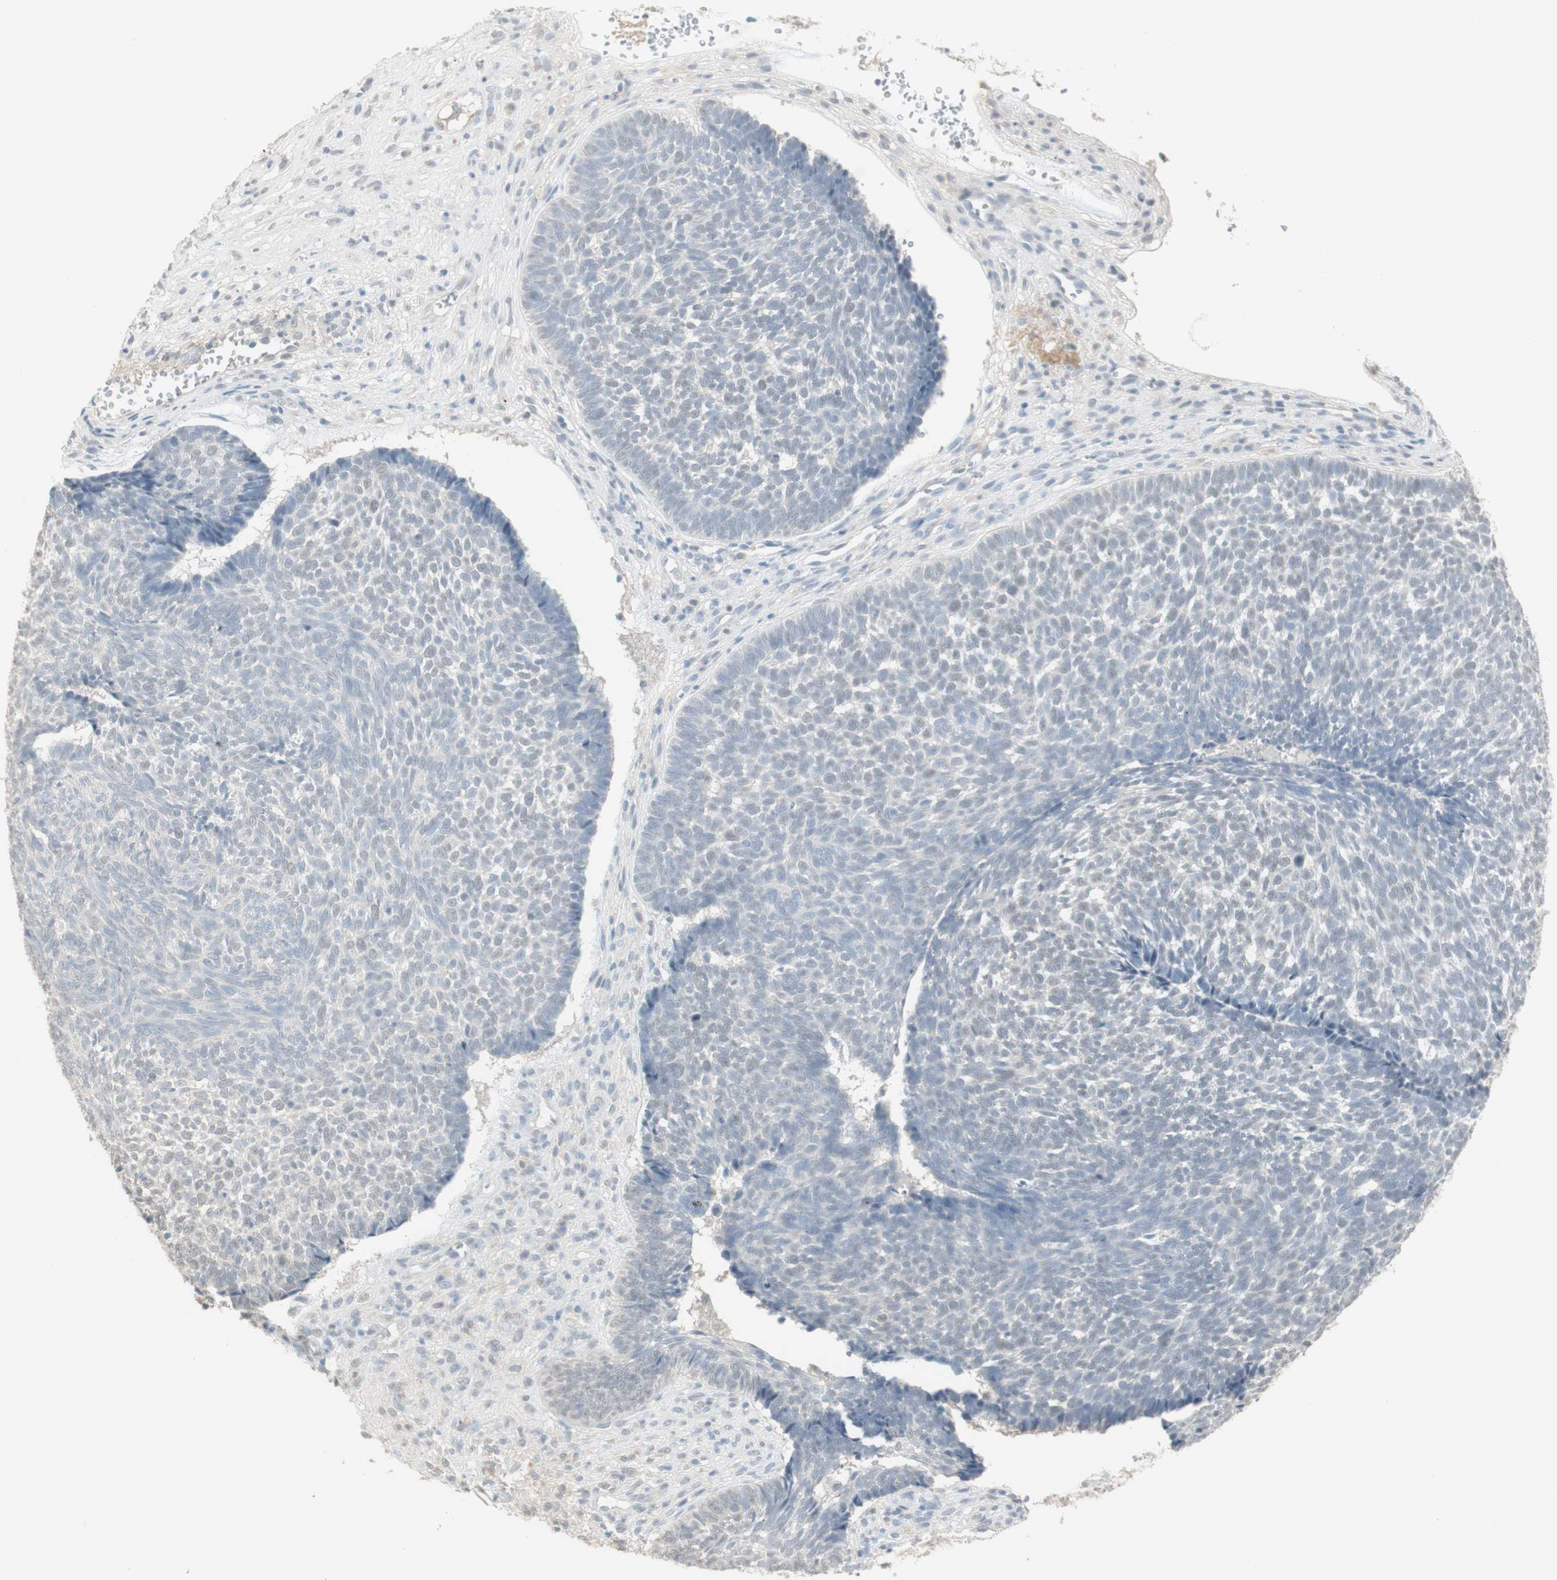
{"staining": {"intensity": "negative", "quantity": "none", "location": "none"}, "tissue": "skin cancer", "cell_type": "Tumor cells", "image_type": "cancer", "snomed": [{"axis": "morphology", "description": "Basal cell carcinoma"}, {"axis": "topography", "description": "Skin"}], "caption": "Tumor cells show no significant staining in skin basal cell carcinoma.", "gene": "MUC3A", "patient": {"sex": "male", "age": 84}}